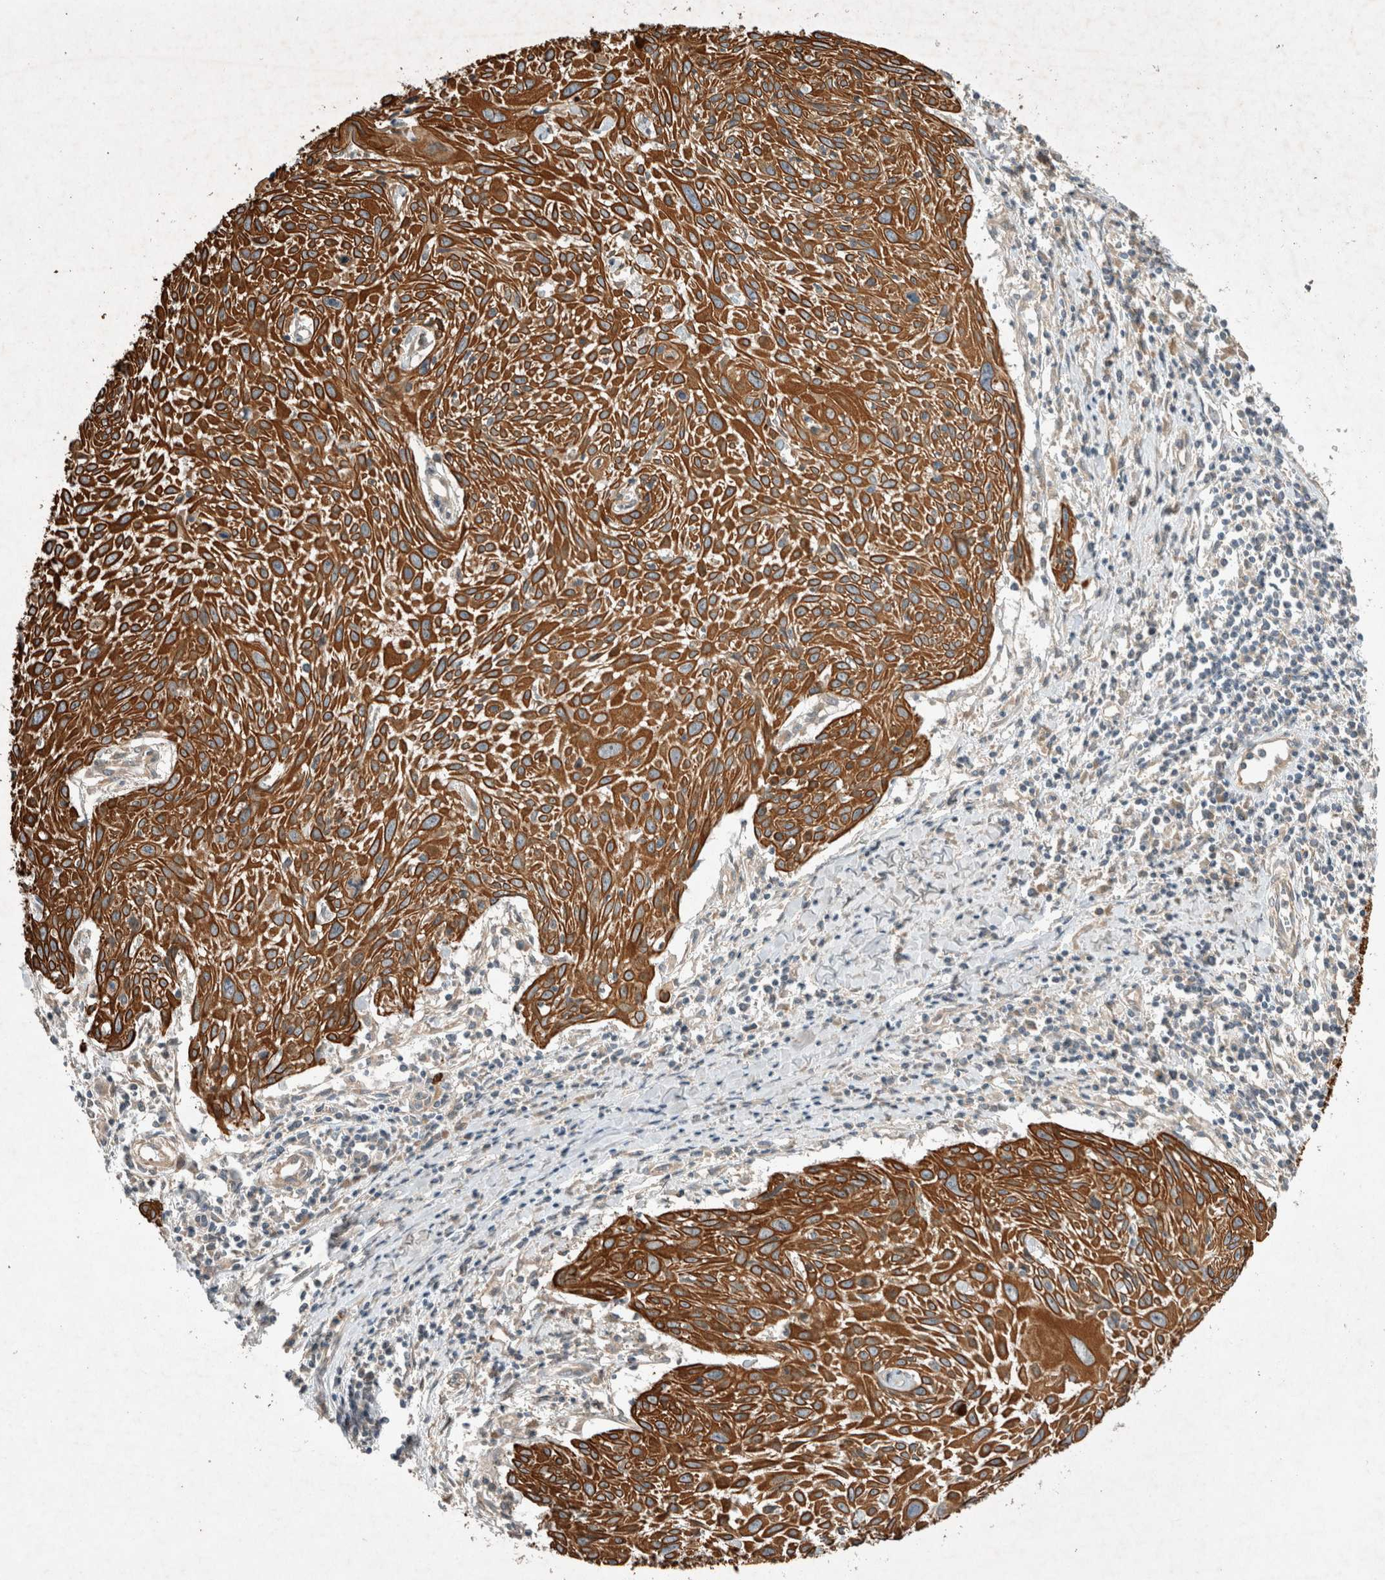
{"staining": {"intensity": "strong", "quantity": ">75%", "location": "cytoplasmic/membranous"}, "tissue": "cervical cancer", "cell_type": "Tumor cells", "image_type": "cancer", "snomed": [{"axis": "morphology", "description": "Squamous cell carcinoma, NOS"}, {"axis": "topography", "description": "Cervix"}], "caption": "Cervical cancer tissue shows strong cytoplasmic/membranous positivity in approximately >75% of tumor cells", "gene": "ARMC9", "patient": {"sex": "female", "age": 51}}